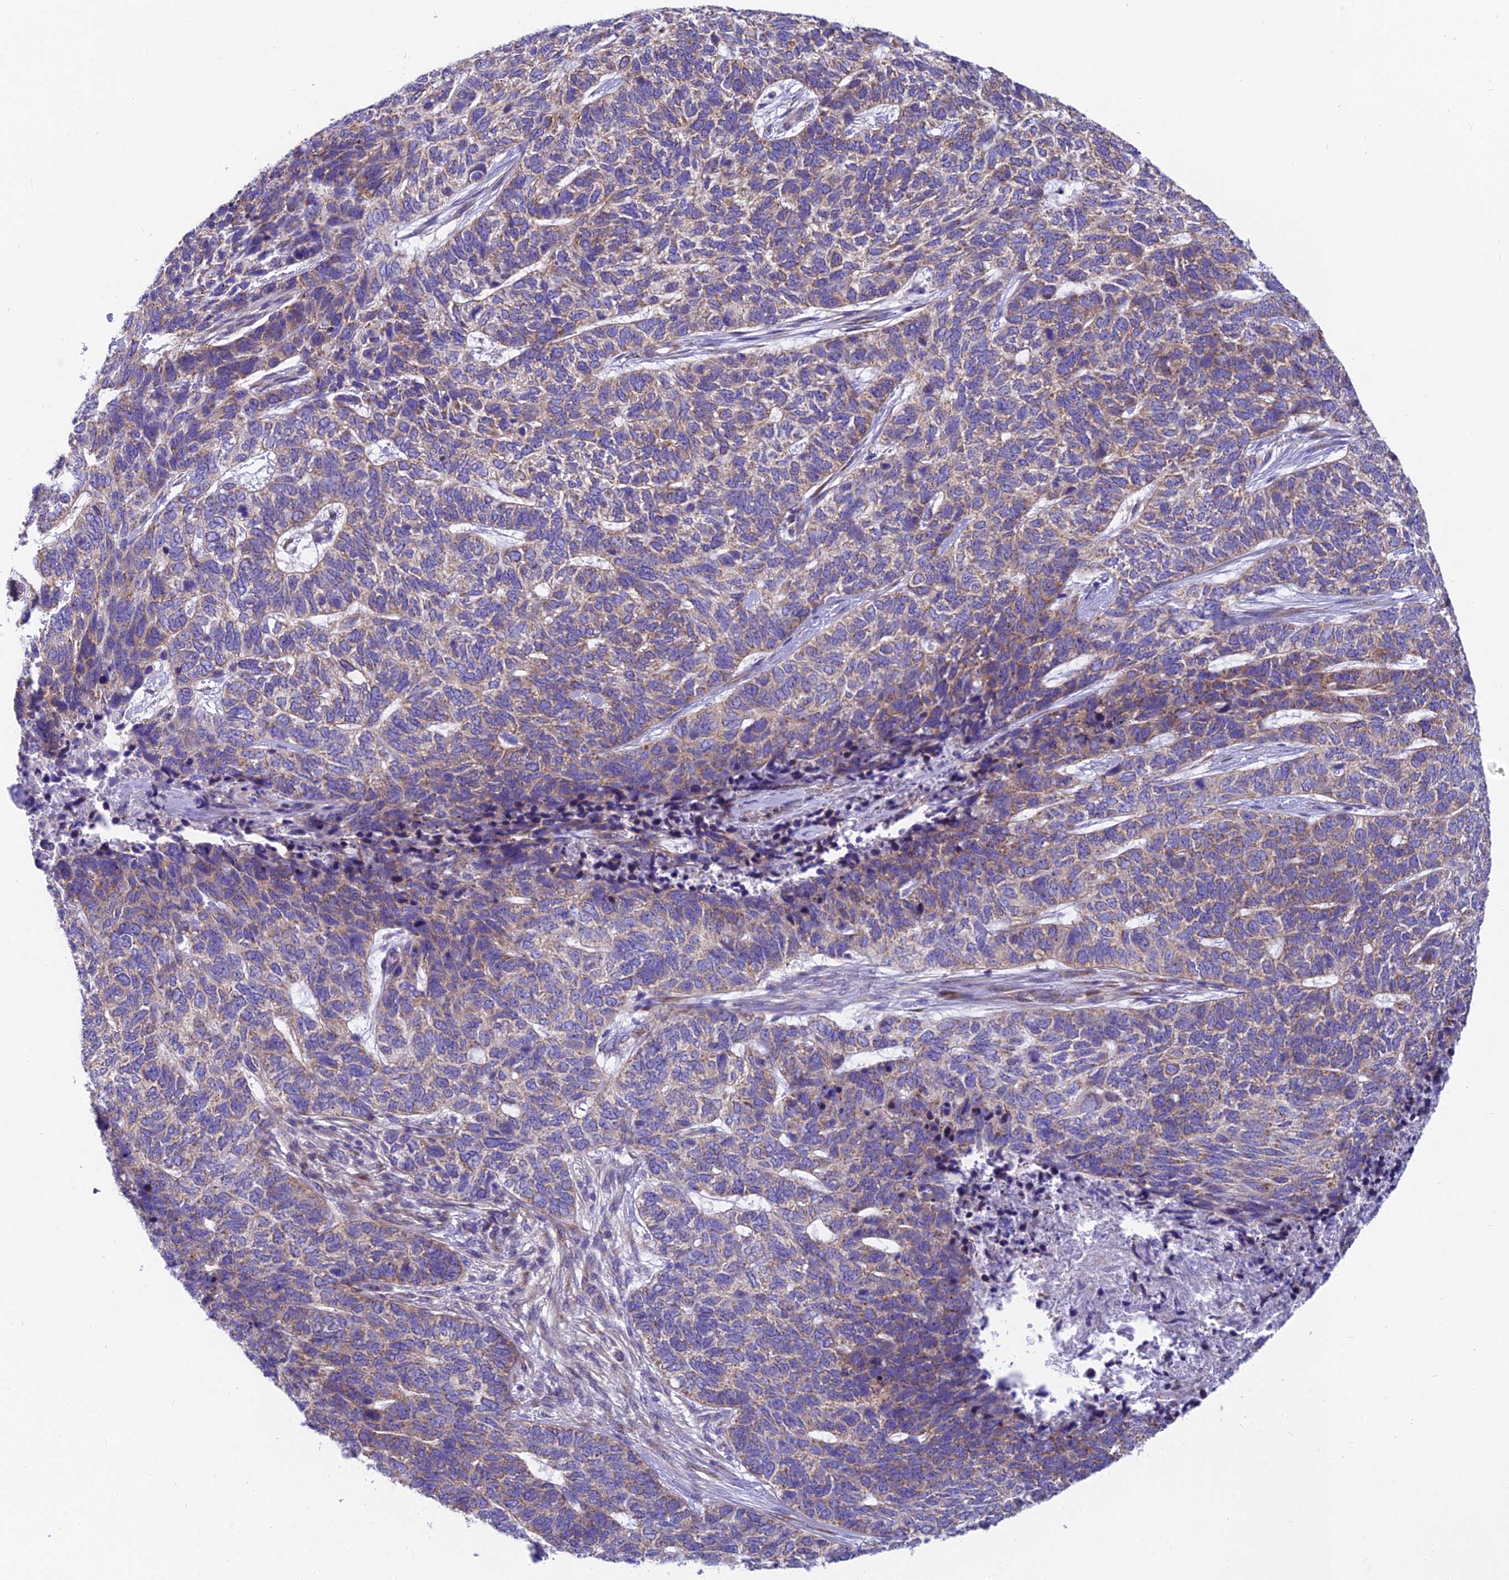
{"staining": {"intensity": "weak", "quantity": "25%-75%", "location": "cytoplasmic/membranous"}, "tissue": "skin cancer", "cell_type": "Tumor cells", "image_type": "cancer", "snomed": [{"axis": "morphology", "description": "Basal cell carcinoma"}, {"axis": "topography", "description": "Skin"}], "caption": "The micrograph displays immunohistochemical staining of basal cell carcinoma (skin). There is weak cytoplasmic/membranous expression is seen in about 25%-75% of tumor cells.", "gene": "MVB12A", "patient": {"sex": "female", "age": 65}}